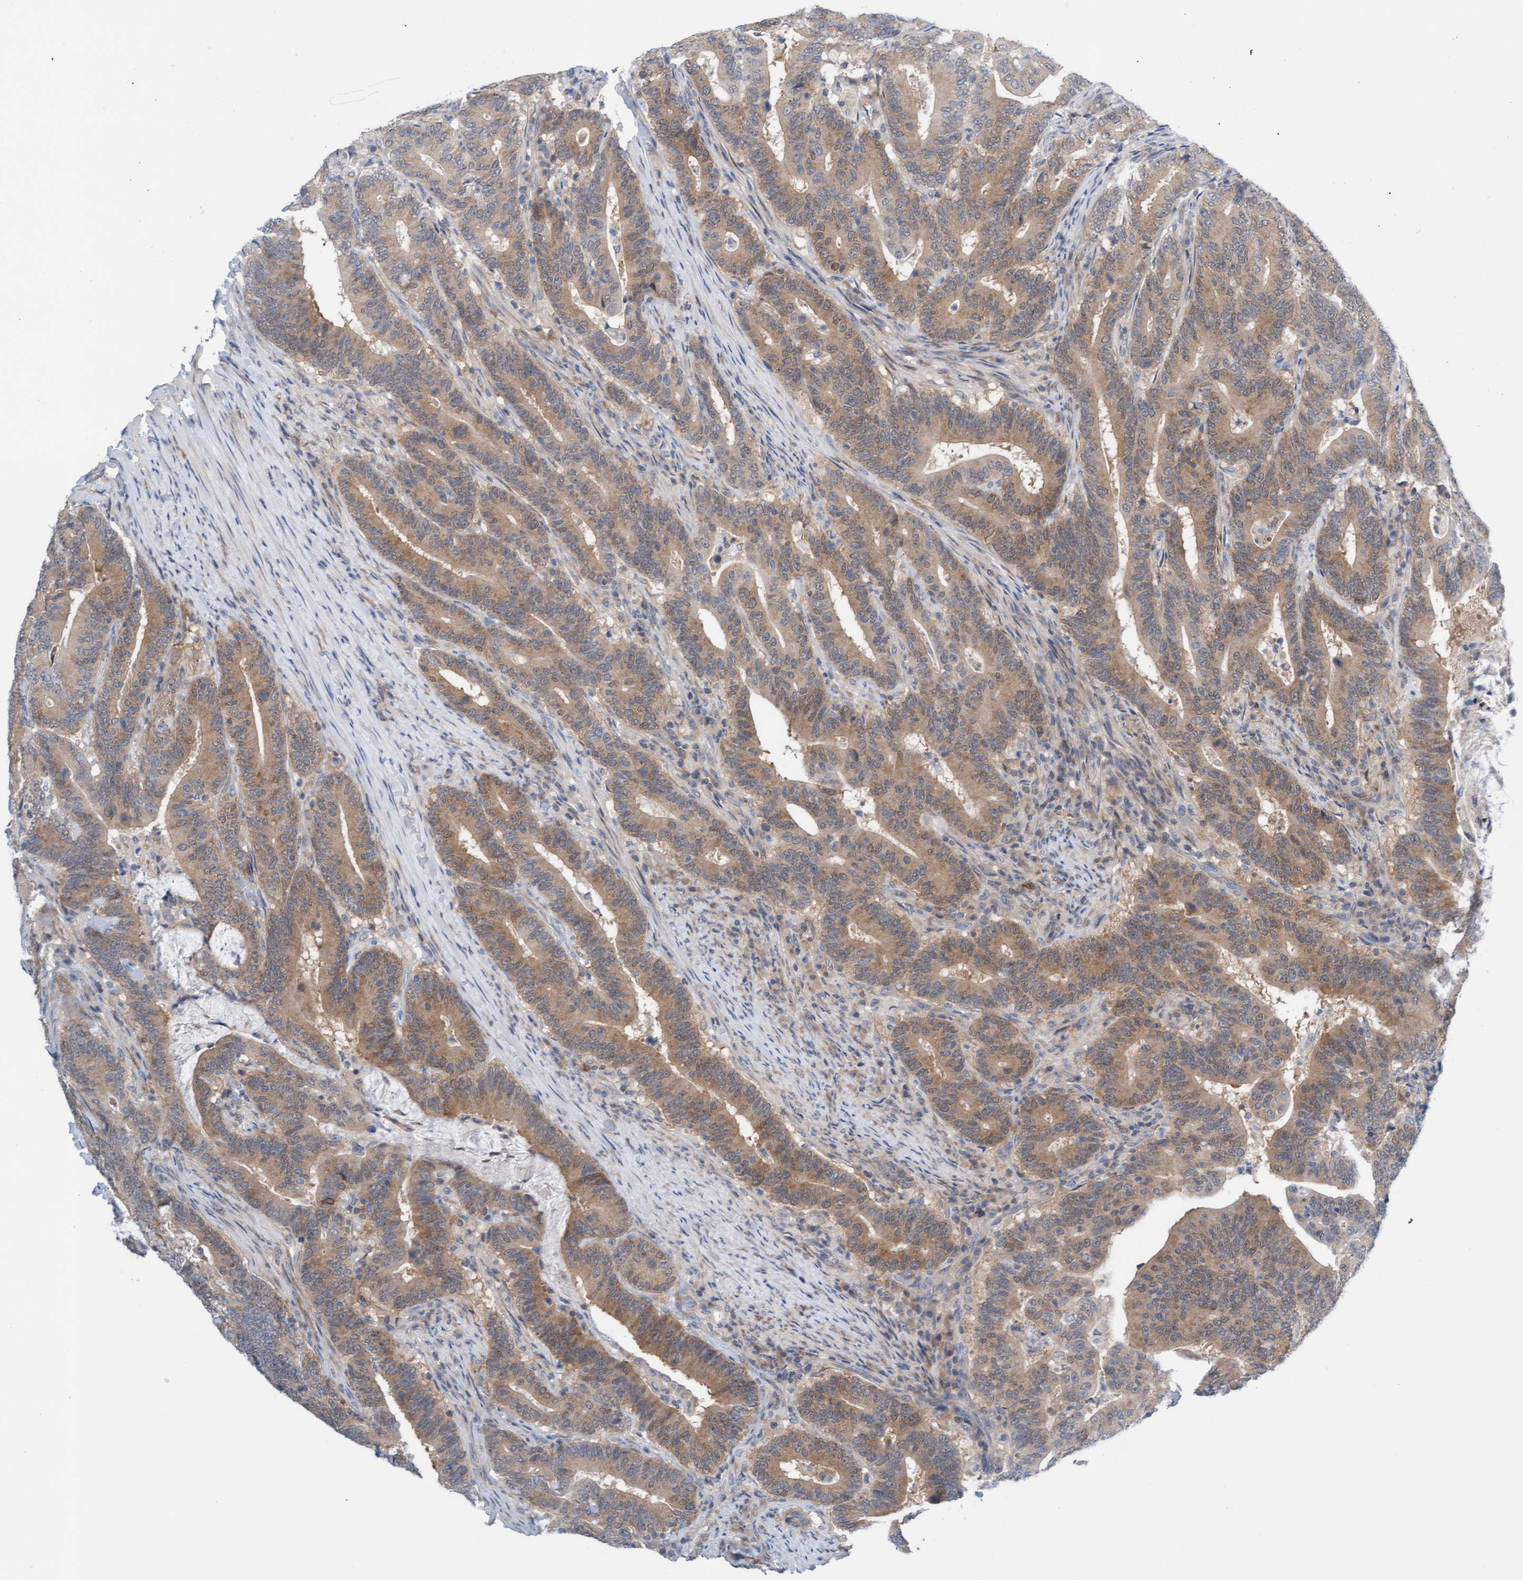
{"staining": {"intensity": "moderate", "quantity": ">75%", "location": "cytoplasmic/membranous"}, "tissue": "colorectal cancer", "cell_type": "Tumor cells", "image_type": "cancer", "snomed": [{"axis": "morphology", "description": "Adenocarcinoma, NOS"}, {"axis": "topography", "description": "Colon"}], "caption": "Immunohistochemistry (DAB (3,3'-diaminobenzidine)) staining of human adenocarcinoma (colorectal) demonstrates moderate cytoplasmic/membranous protein expression in about >75% of tumor cells.", "gene": "AMZ2", "patient": {"sex": "female", "age": 66}}